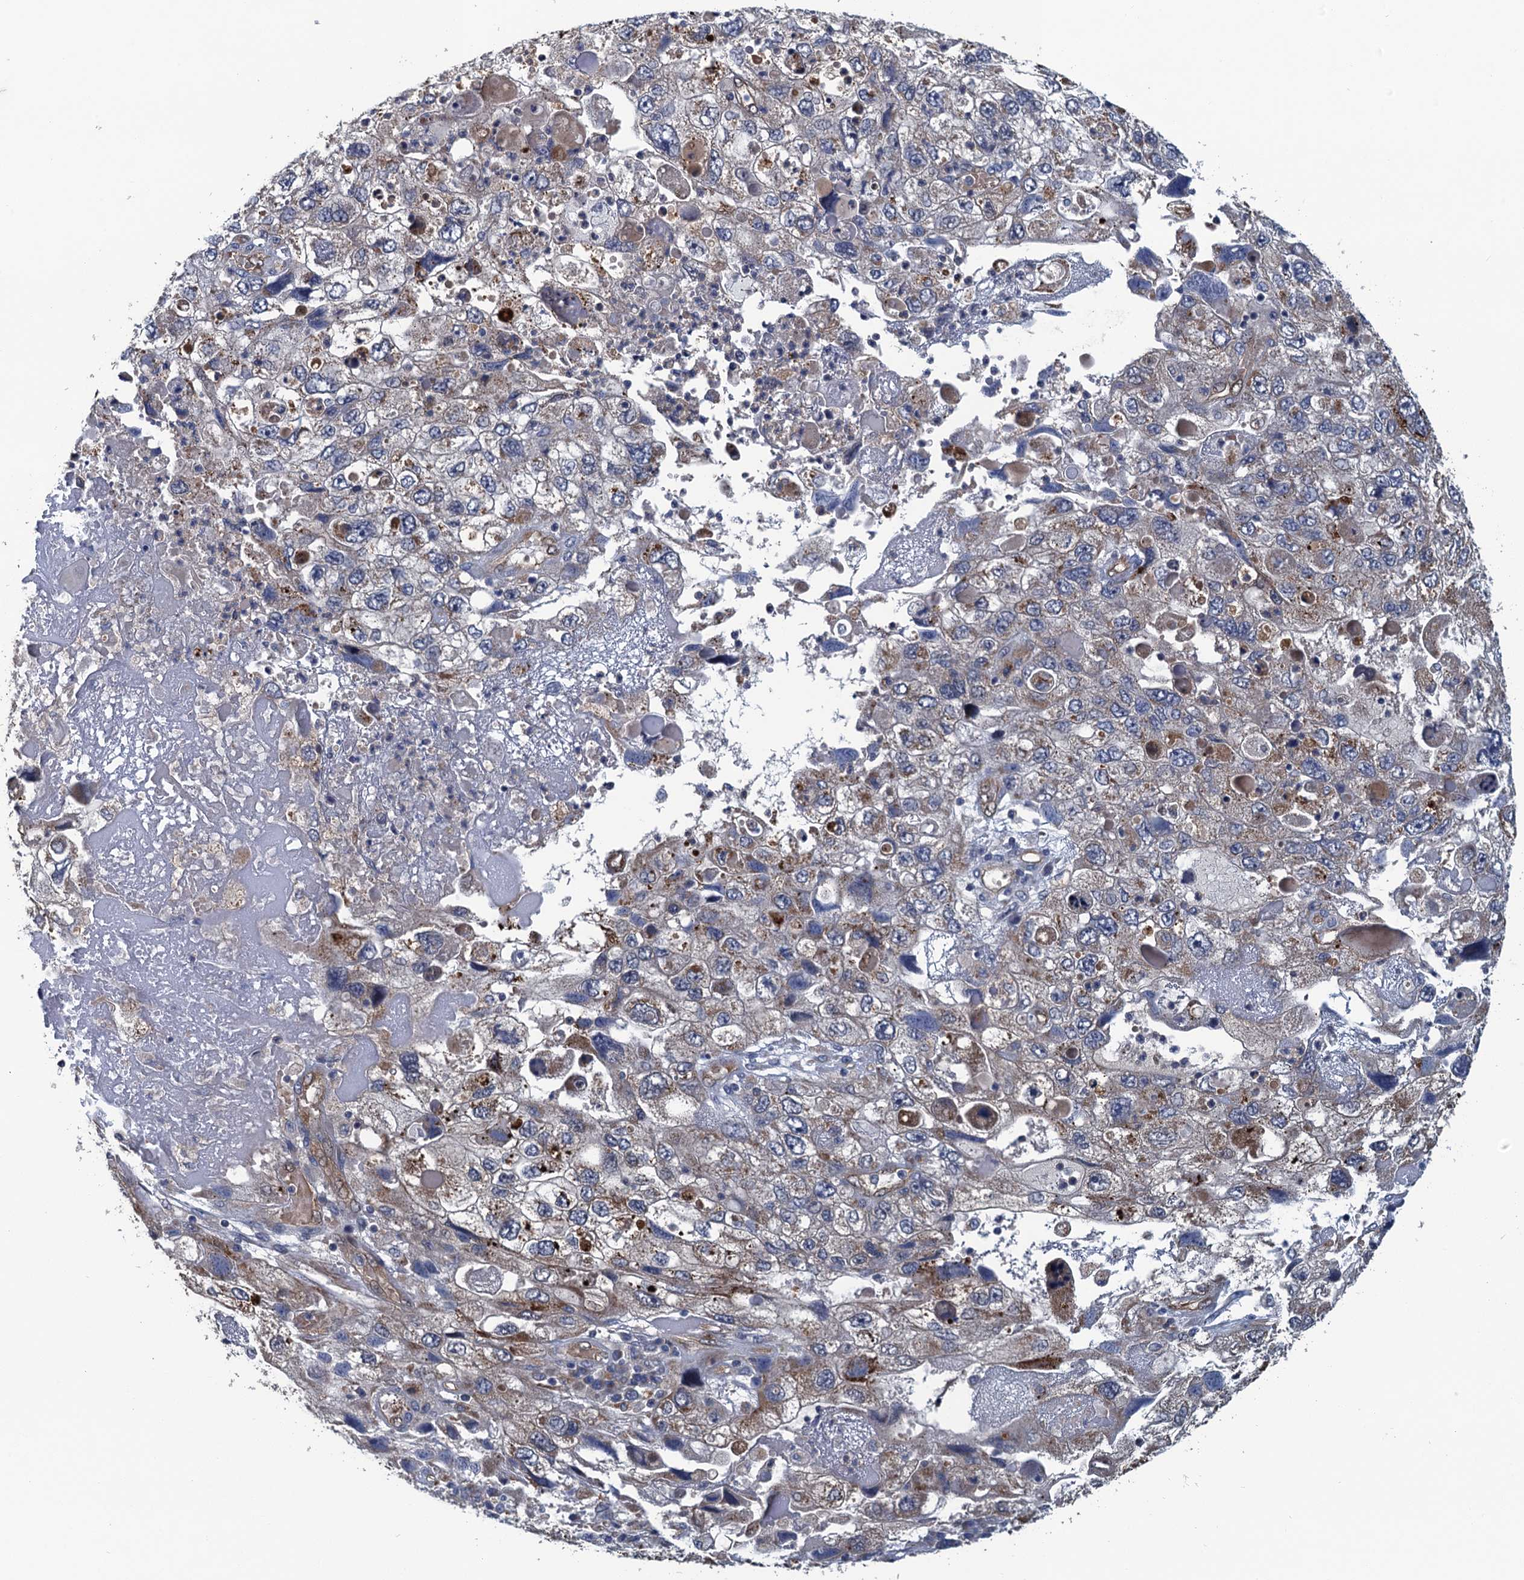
{"staining": {"intensity": "moderate", "quantity": "25%-75%", "location": "cytoplasmic/membranous"}, "tissue": "endometrial cancer", "cell_type": "Tumor cells", "image_type": "cancer", "snomed": [{"axis": "morphology", "description": "Adenocarcinoma, NOS"}, {"axis": "topography", "description": "Endometrium"}], "caption": "Immunohistochemistry histopathology image of neoplastic tissue: endometrial adenocarcinoma stained using immunohistochemistry (IHC) reveals medium levels of moderate protein expression localized specifically in the cytoplasmic/membranous of tumor cells, appearing as a cytoplasmic/membranous brown color.", "gene": "KBTBD8", "patient": {"sex": "female", "age": 49}}